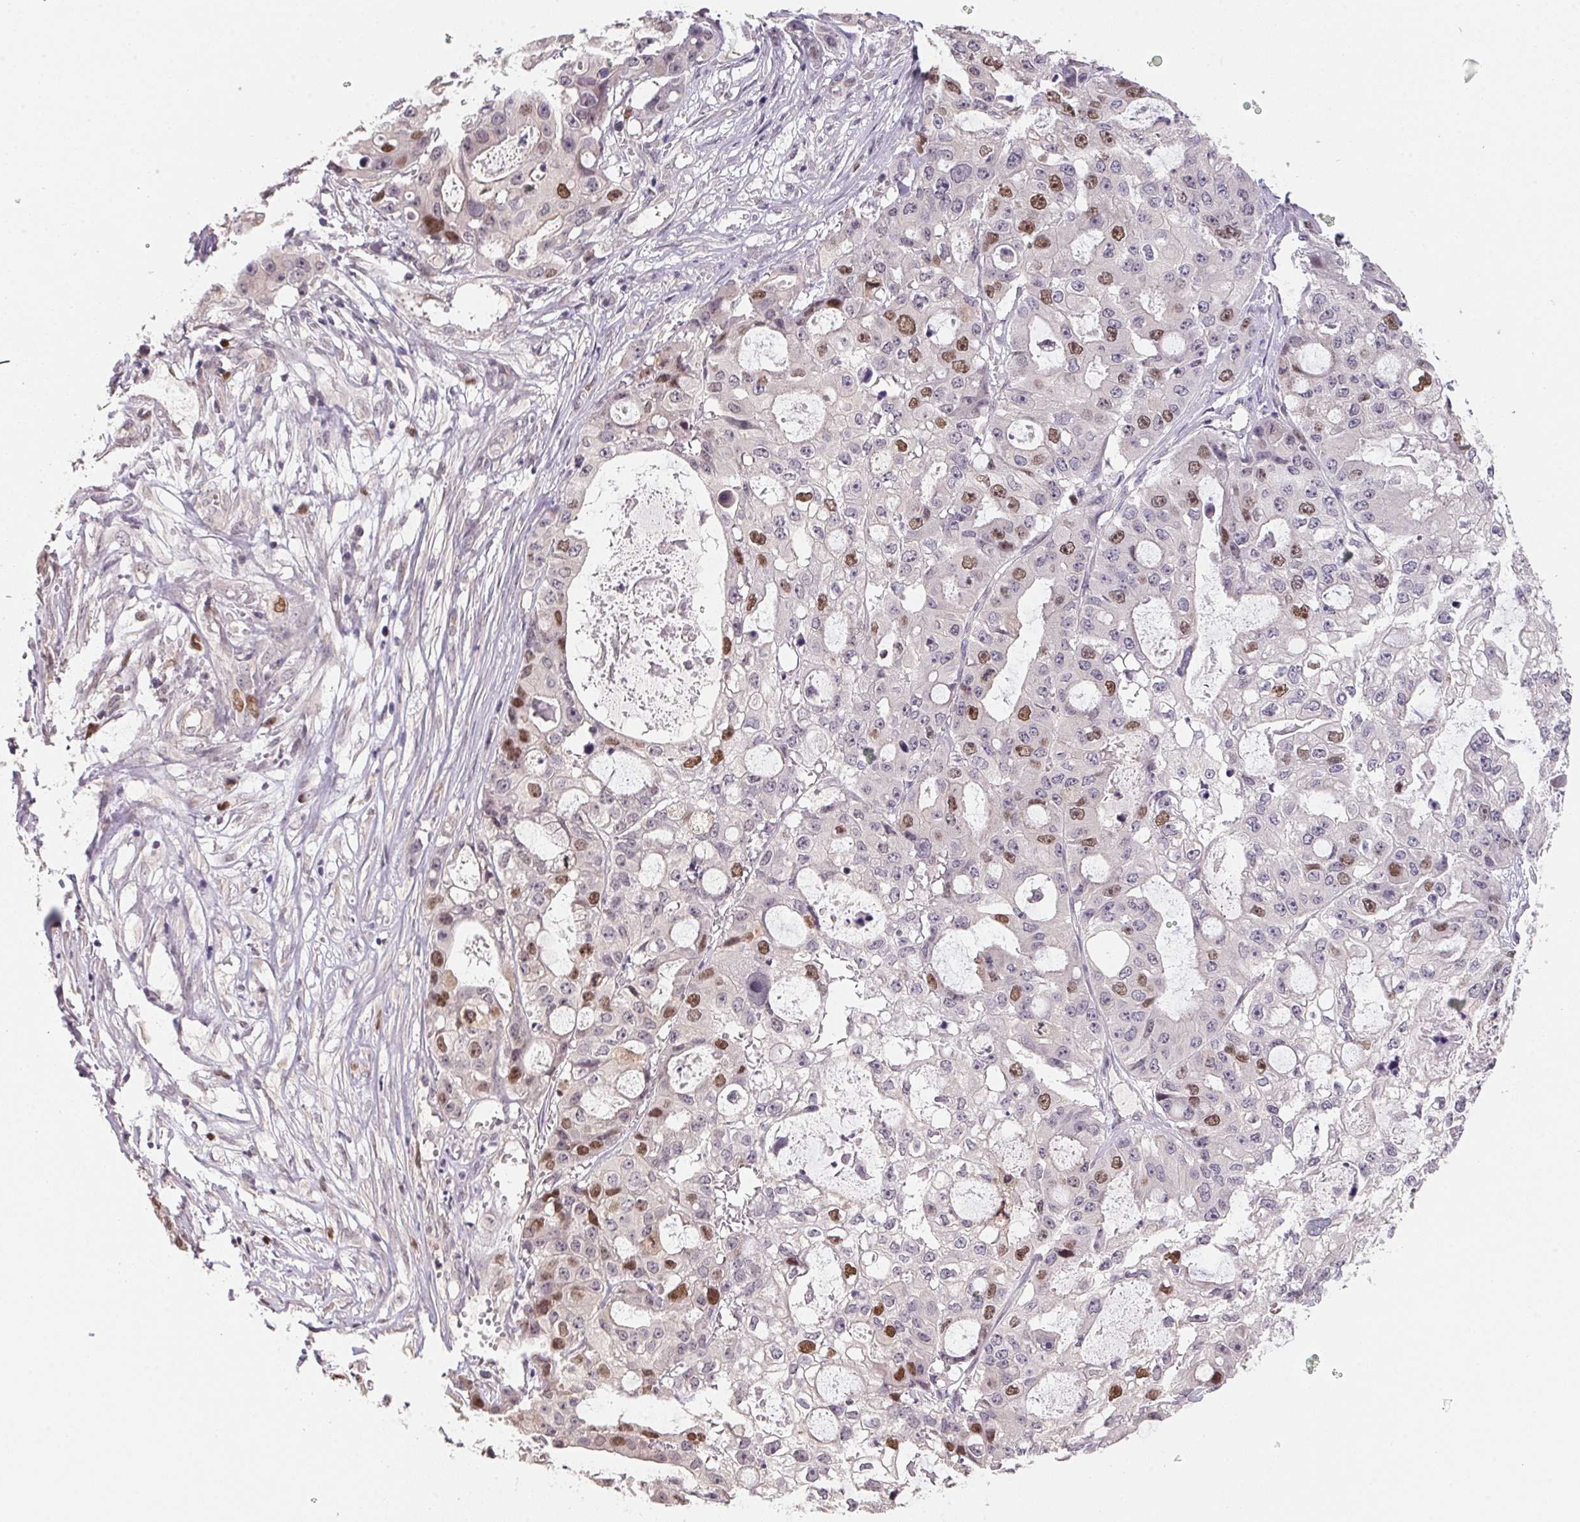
{"staining": {"intensity": "moderate", "quantity": "<25%", "location": "nuclear"}, "tissue": "ovarian cancer", "cell_type": "Tumor cells", "image_type": "cancer", "snomed": [{"axis": "morphology", "description": "Cystadenocarcinoma, serous, NOS"}, {"axis": "topography", "description": "Ovary"}], "caption": "Tumor cells demonstrate moderate nuclear expression in about <25% of cells in ovarian serous cystadenocarcinoma. The staining was performed using DAB (3,3'-diaminobenzidine), with brown indicating positive protein expression. Nuclei are stained blue with hematoxylin.", "gene": "KIFC1", "patient": {"sex": "female", "age": 56}}